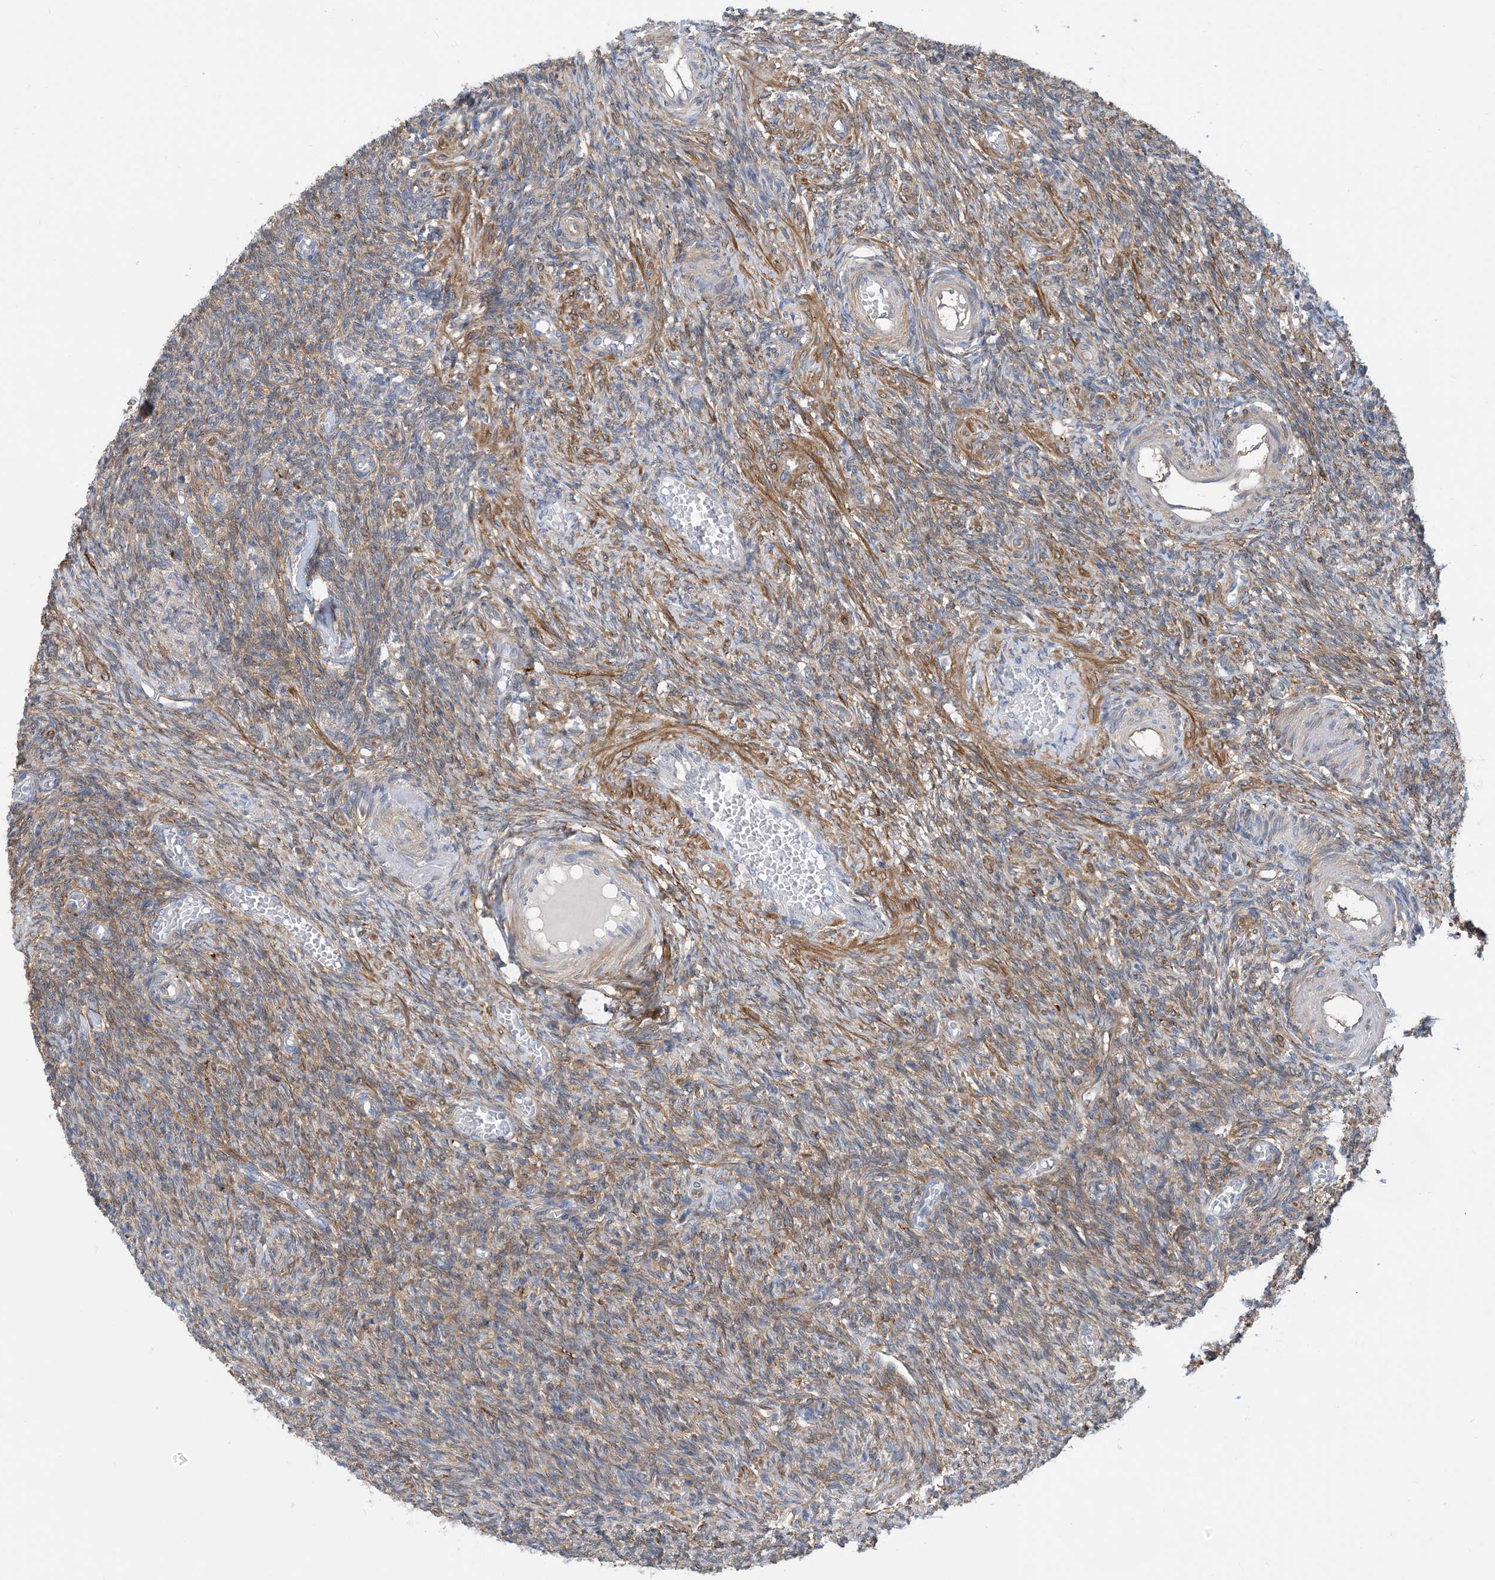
{"staining": {"intensity": "moderate", "quantity": ">75%", "location": "cytoplasmic/membranous"}, "tissue": "ovary", "cell_type": "Follicle cells", "image_type": "normal", "snomed": [{"axis": "morphology", "description": "Normal tissue, NOS"}, {"axis": "topography", "description": "Ovary"}], "caption": "Normal ovary demonstrates moderate cytoplasmic/membranous expression in approximately >75% of follicle cells, visualized by immunohistochemistry. The protein is stained brown, and the nuclei are stained in blue (DAB IHC with brightfield microscopy, high magnification).", "gene": "EIF2A", "patient": {"sex": "female", "age": 27}}